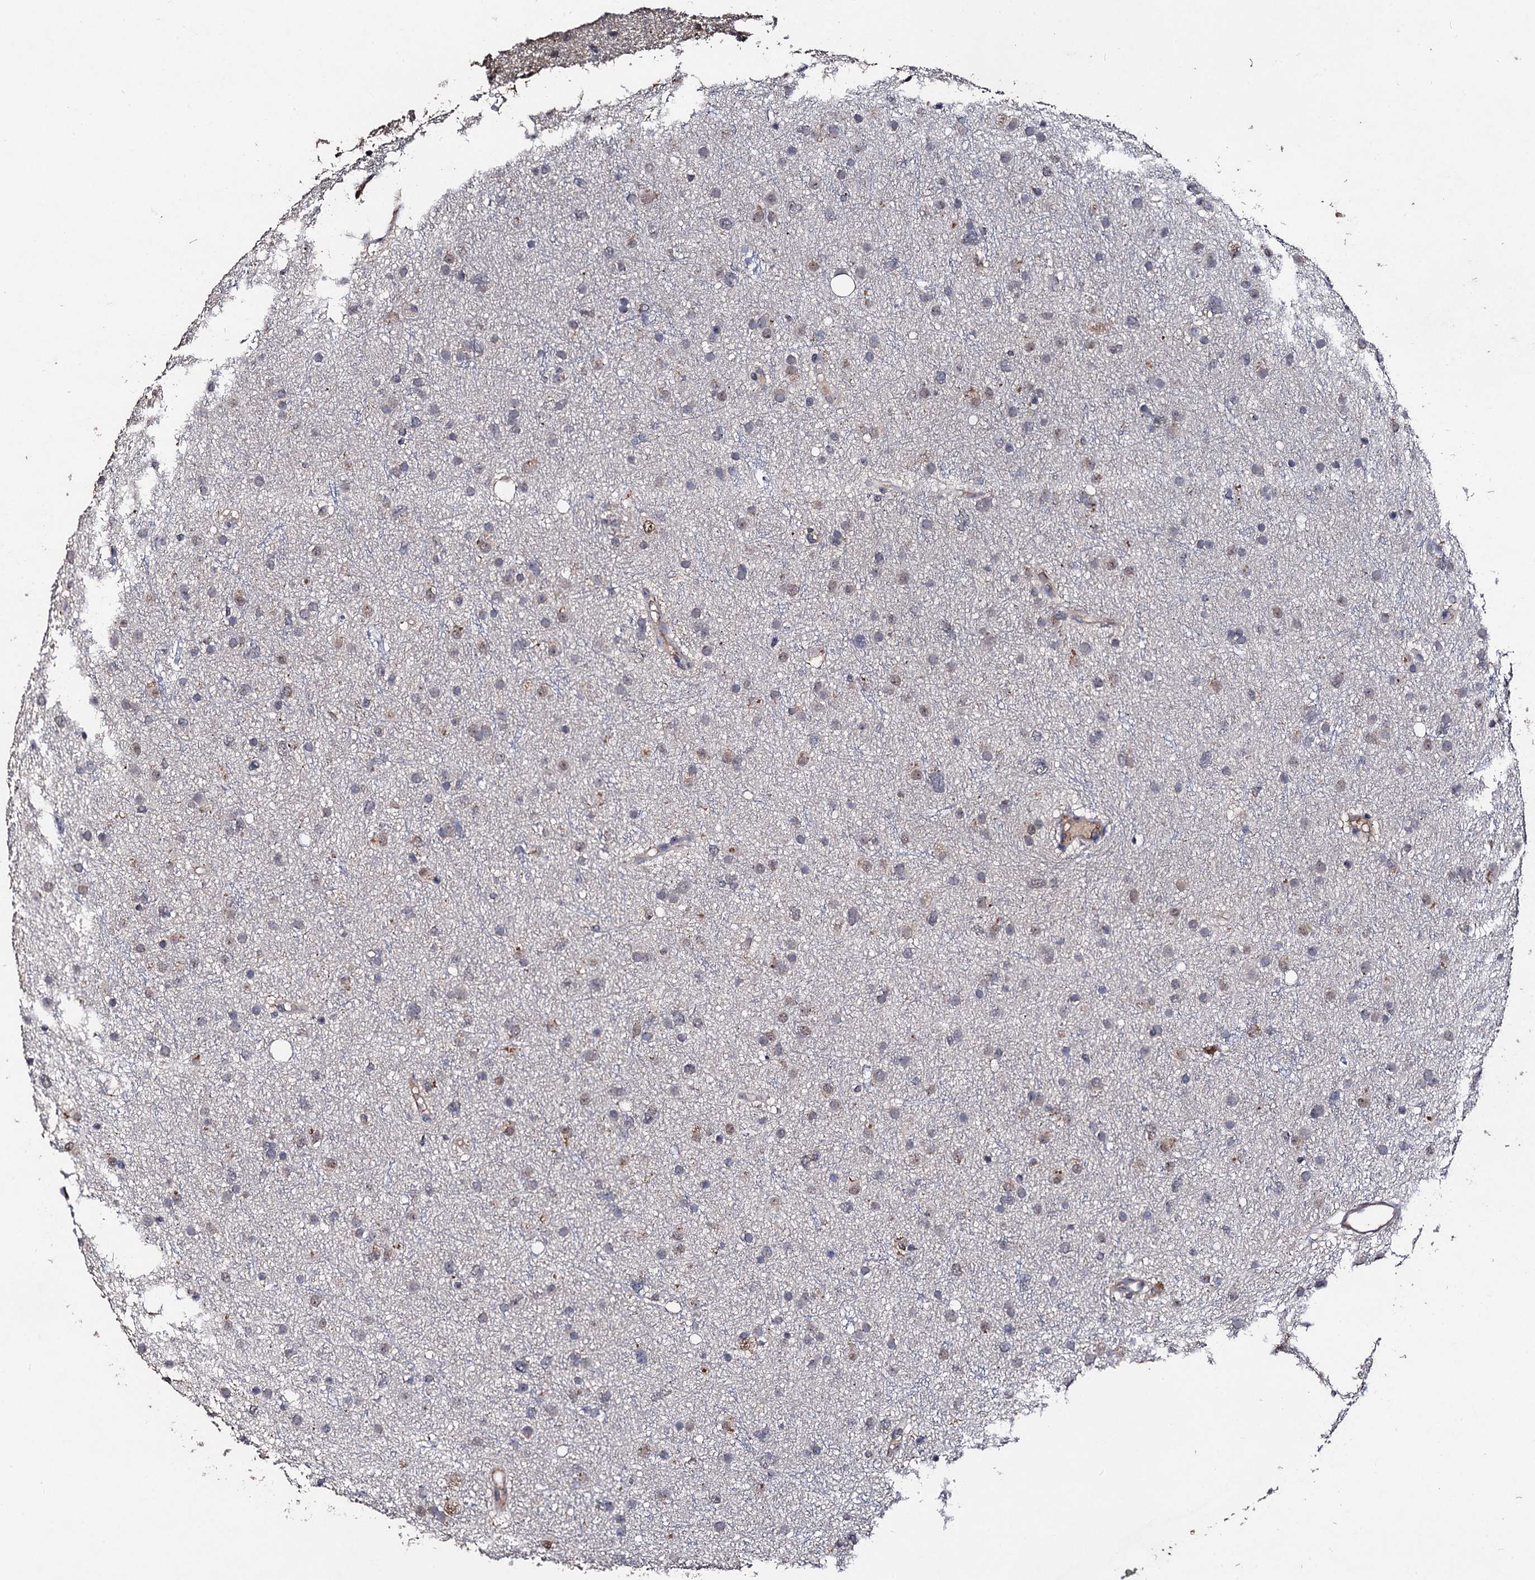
{"staining": {"intensity": "weak", "quantity": "25%-75%", "location": "cytoplasmic/membranous,nuclear"}, "tissue": "glioma", "cell_type": "Tumor cells", "image_type": "cancer", "snomed": [{"axis": "morphology", "description": "Glioma, malignant, Low grade"}, {"axis": "topography", "description": "Cerebral cortex"}], "caption": "This image displays IHC staining of human glioma, with low weak cytoplasmic/membranous and nuclear staining in approximately 25%-75% of tumor cells.", "gene": "PPTC7", "patient": {"sex": "female", "age": 39}}